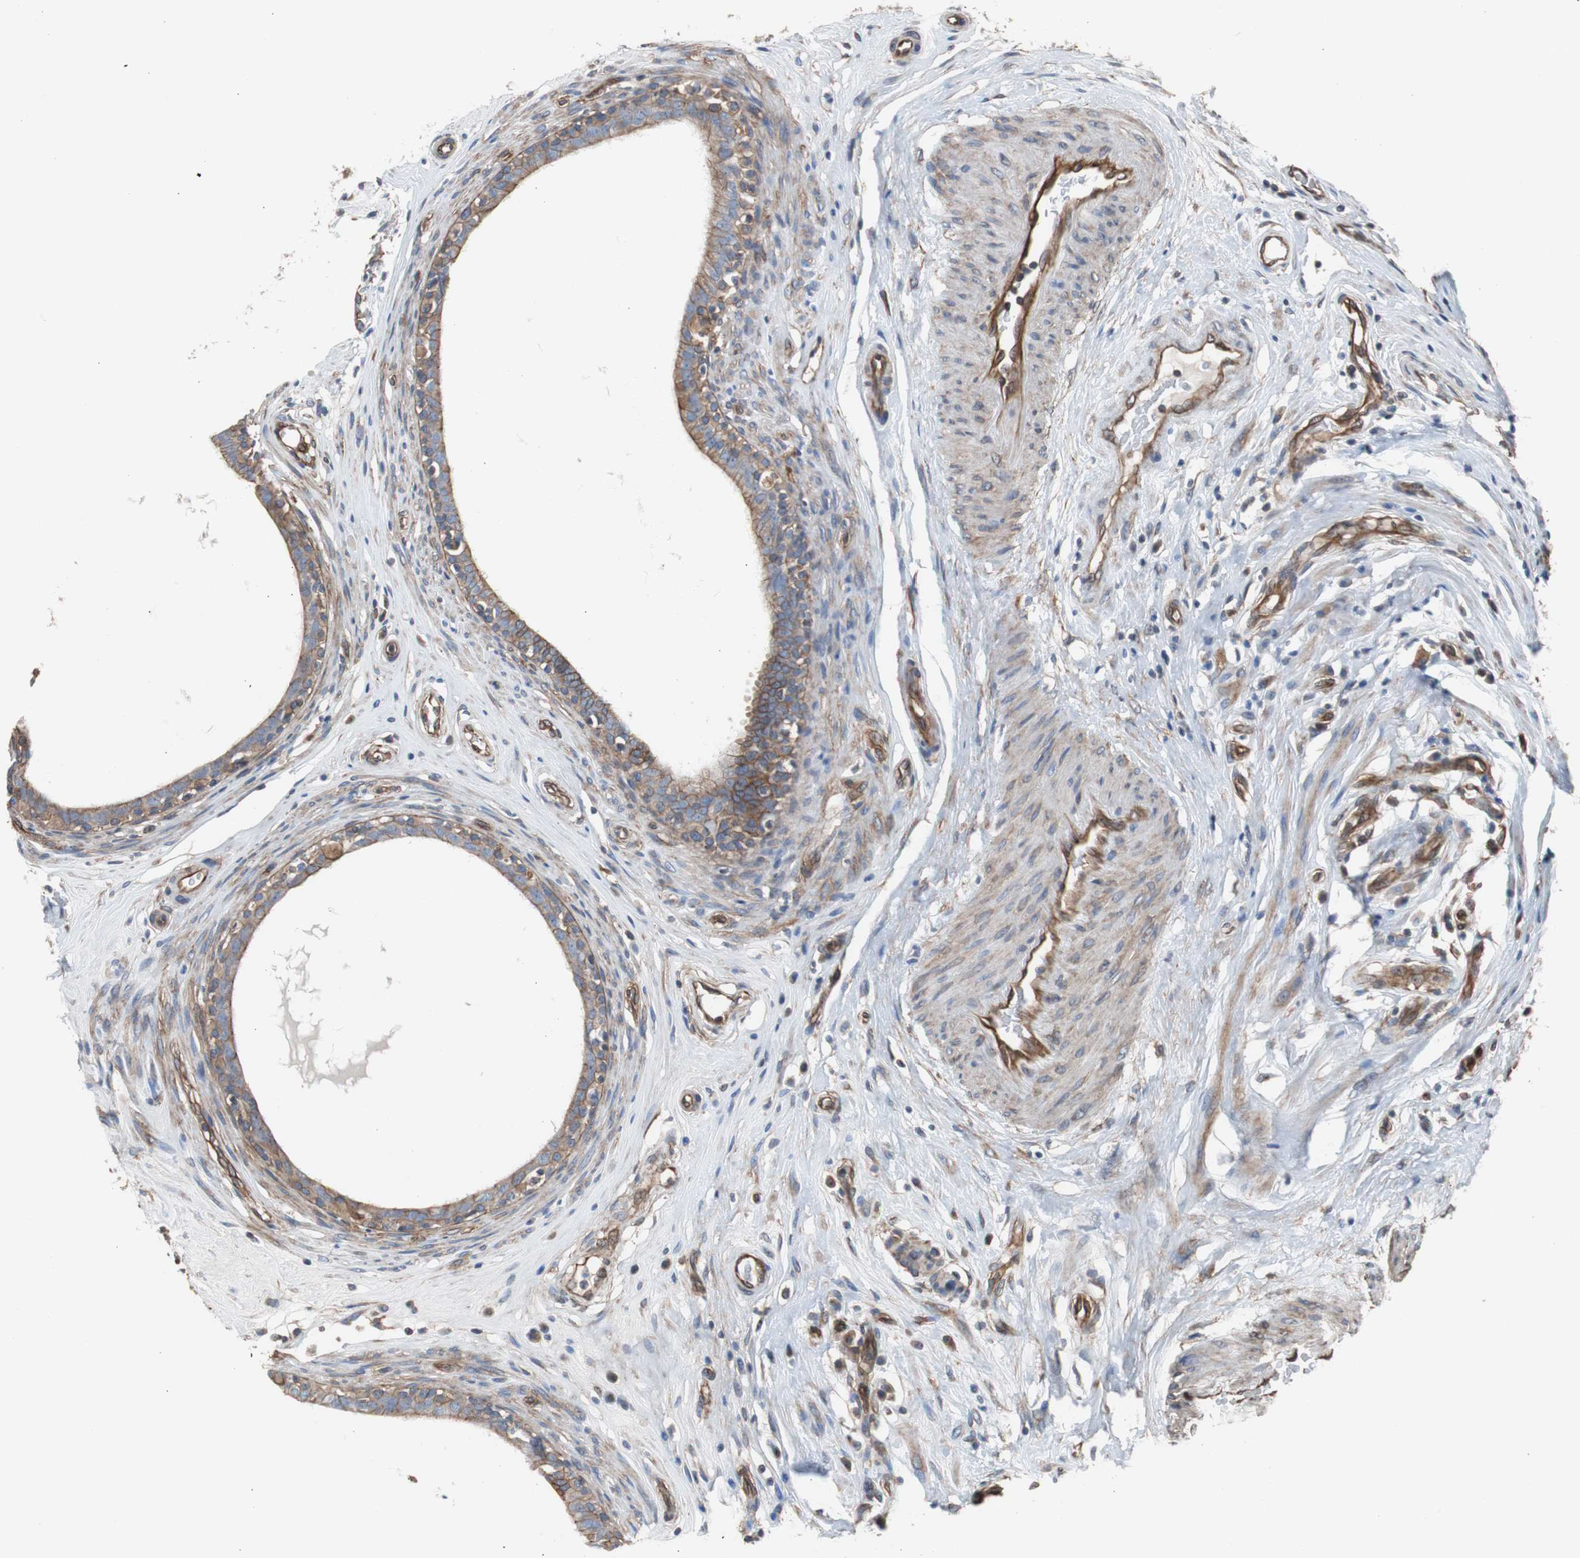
{"staining": {"intensity": "moderate", "quantity": ">75%", "location": "cytoplasmic/membranous"}, "tissue": "epididymis", "cell_type": "Glandular cells", "image_type": "normal", "snomed": [{"axis": "morphology", "description": "Normal tissue, NOS"}, {"axis": "morphology", "description": "Inflammation, NOS"}, {"axis": "topography", "description": "Epididymis"}], "caption": "Immunohistochemistry (IHC) of benign epididymis reveals medium levels of moderate cytoplasmic/membranous staining in approximately >75% of glandular cells.", "gene": "KIF3B", "patient": {"sex": "male", "age": 84}}